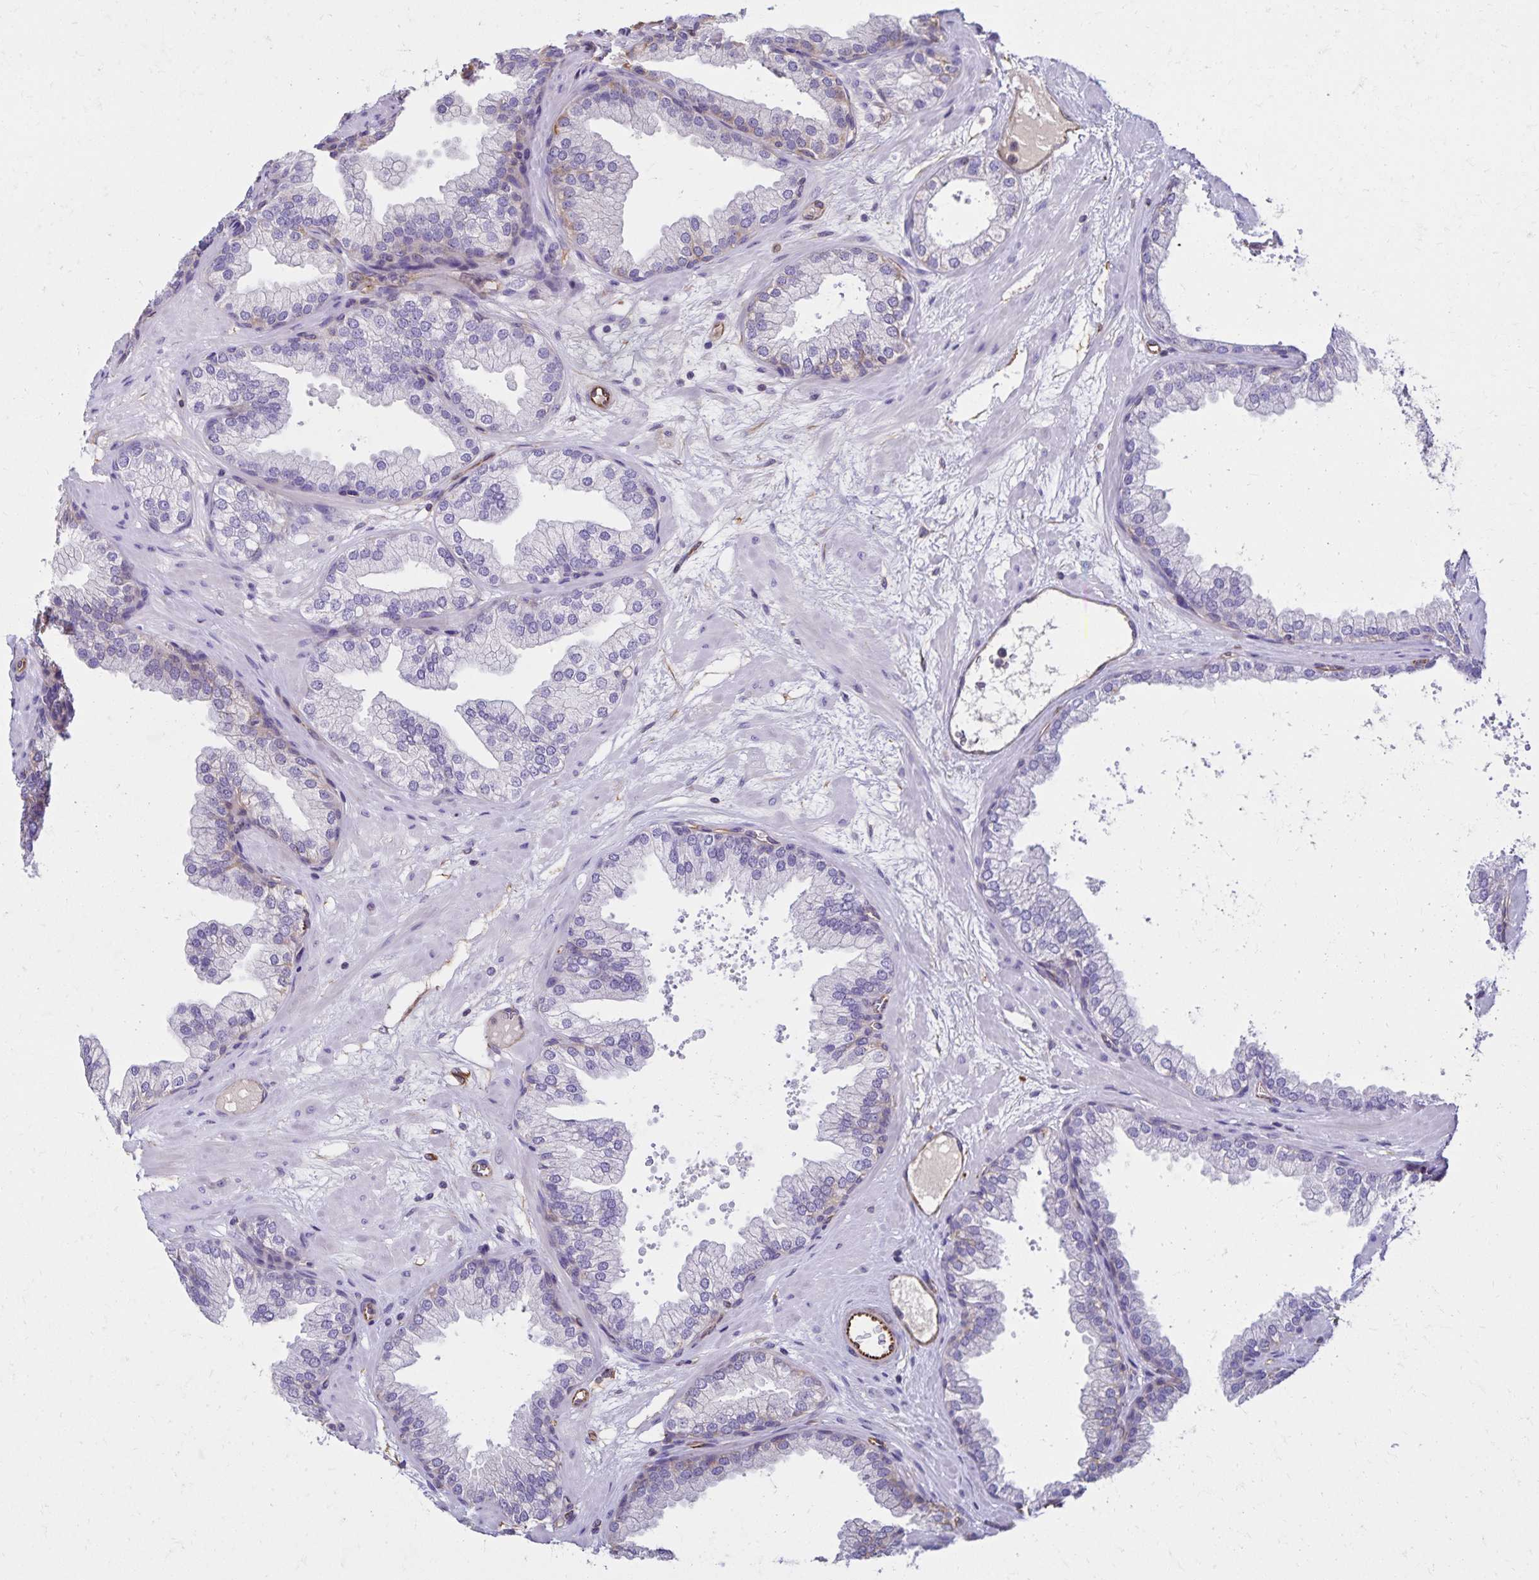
{"staining": {"intensity": "negative", "quantity": "none", "location": "none"}, "tissue": "prostate", "cell_type": "Glandular cells", "image_type": "normal", "snomed": [{"axis": "morphology", "description": "Normal tissue, NOS"}, {"axis": "topography", "description": "Prostate"}], "caption": "This is a photomicrograph of immunohistochemistry (IHC) staining of normal prostate, which shows no positivity in glandular cells. (DAB (3,3'-diaminobenzidine) IHC with hematoxylin counter stain).", "gene": "TRPV6", "patient": {"sex": "male", "age": 37}}